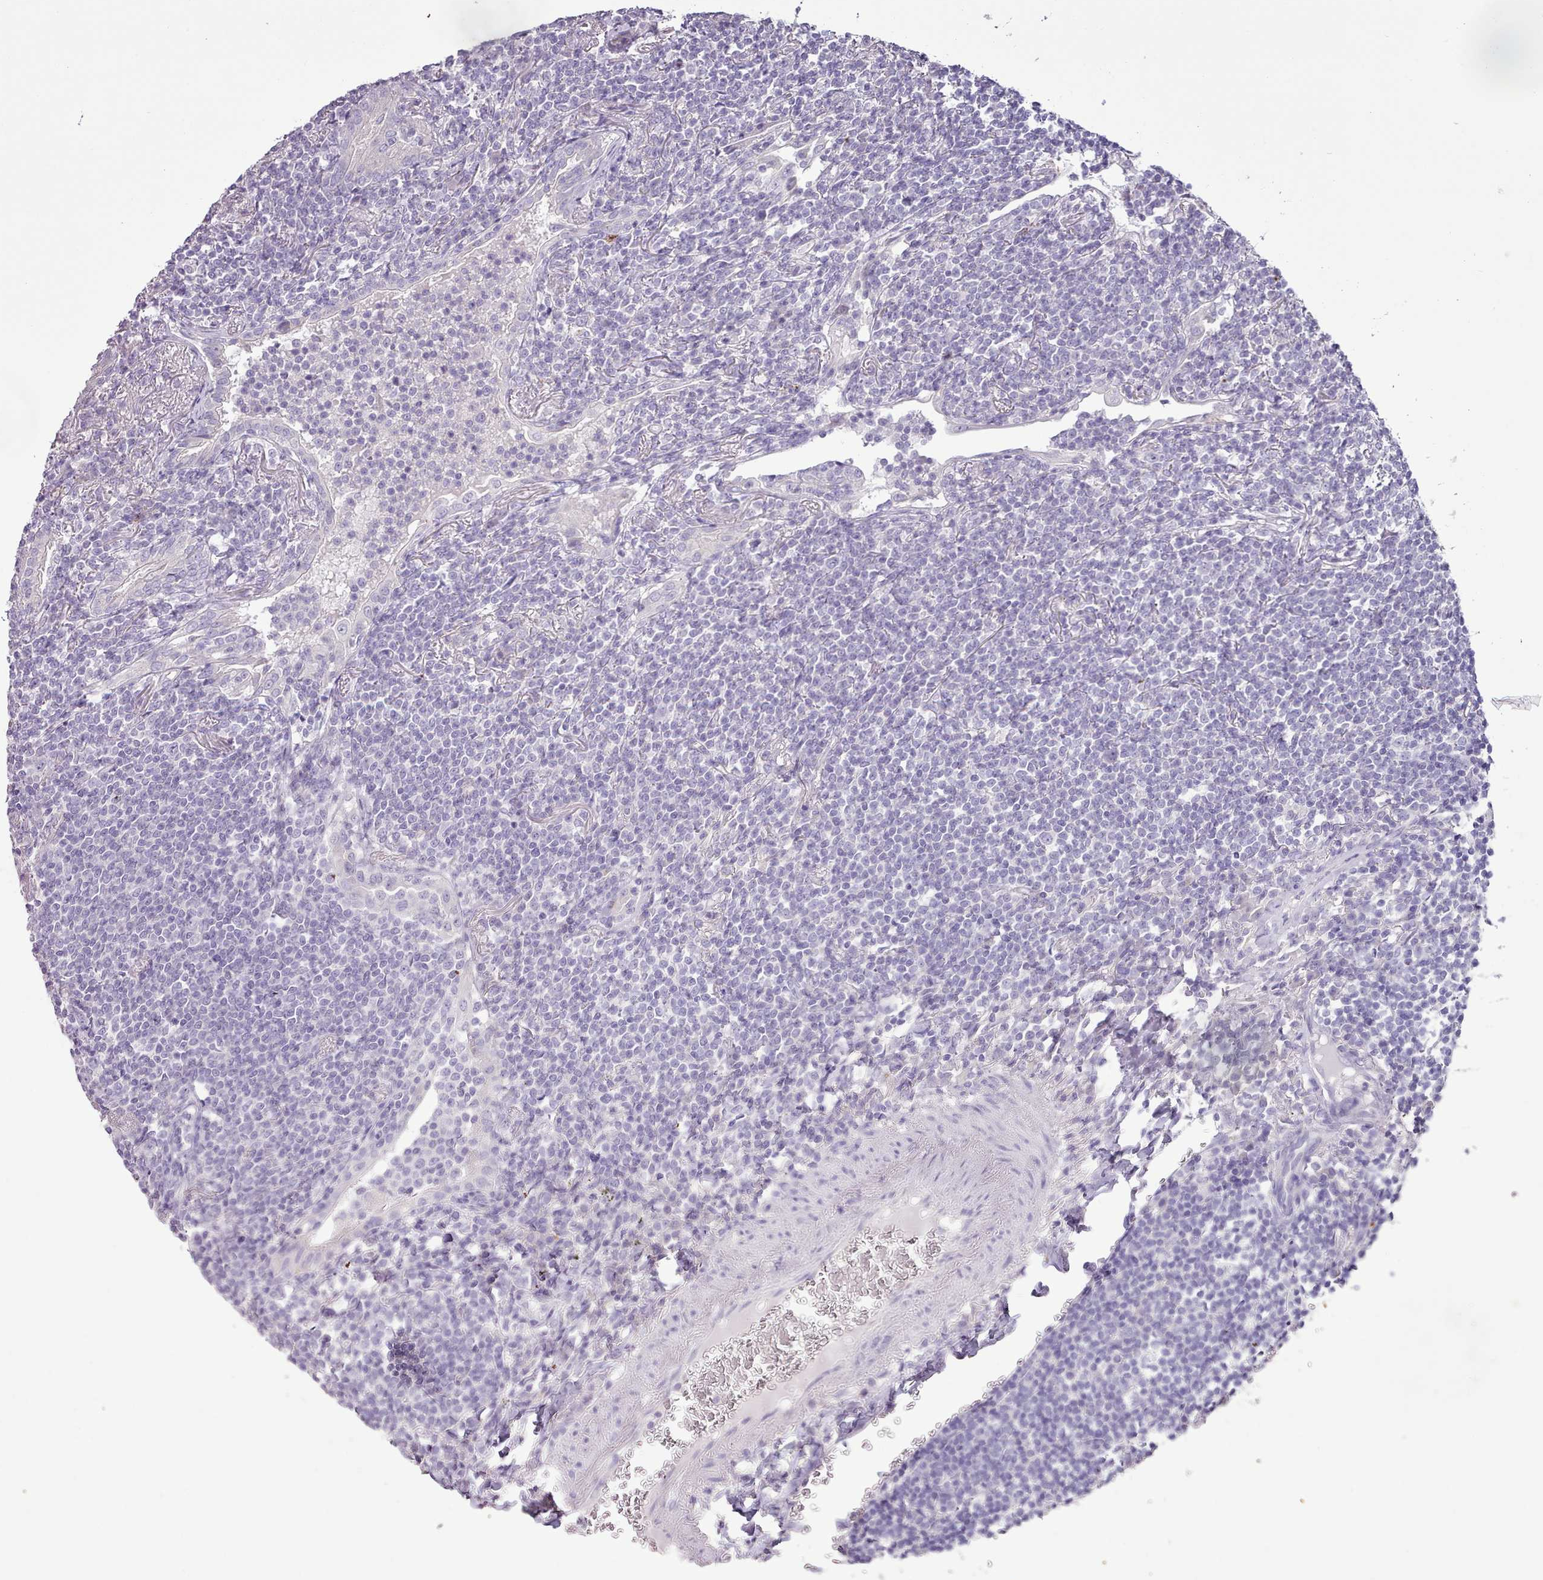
{"staining": {"intensity": "negative", "quantity": "none", "location": "none"}, "tissue": "lymphoma", "cell_type": "Tumor cells", "image_type": "cancer", "snomed": [{"axis": "morphology", "description": "Malignant lymphoma, non-Hodgkin's type, Low grade"}, {"axis": "topography", "description": "Lung"}], "caption": "Immunohistochemistry (IHC) micrograph of human lymphoma stained for a protein (brown), which demonstrates no staining in tumor cells.", "gene": "BLOC1S2", "patient": {"sex": "female", "age": 71}}